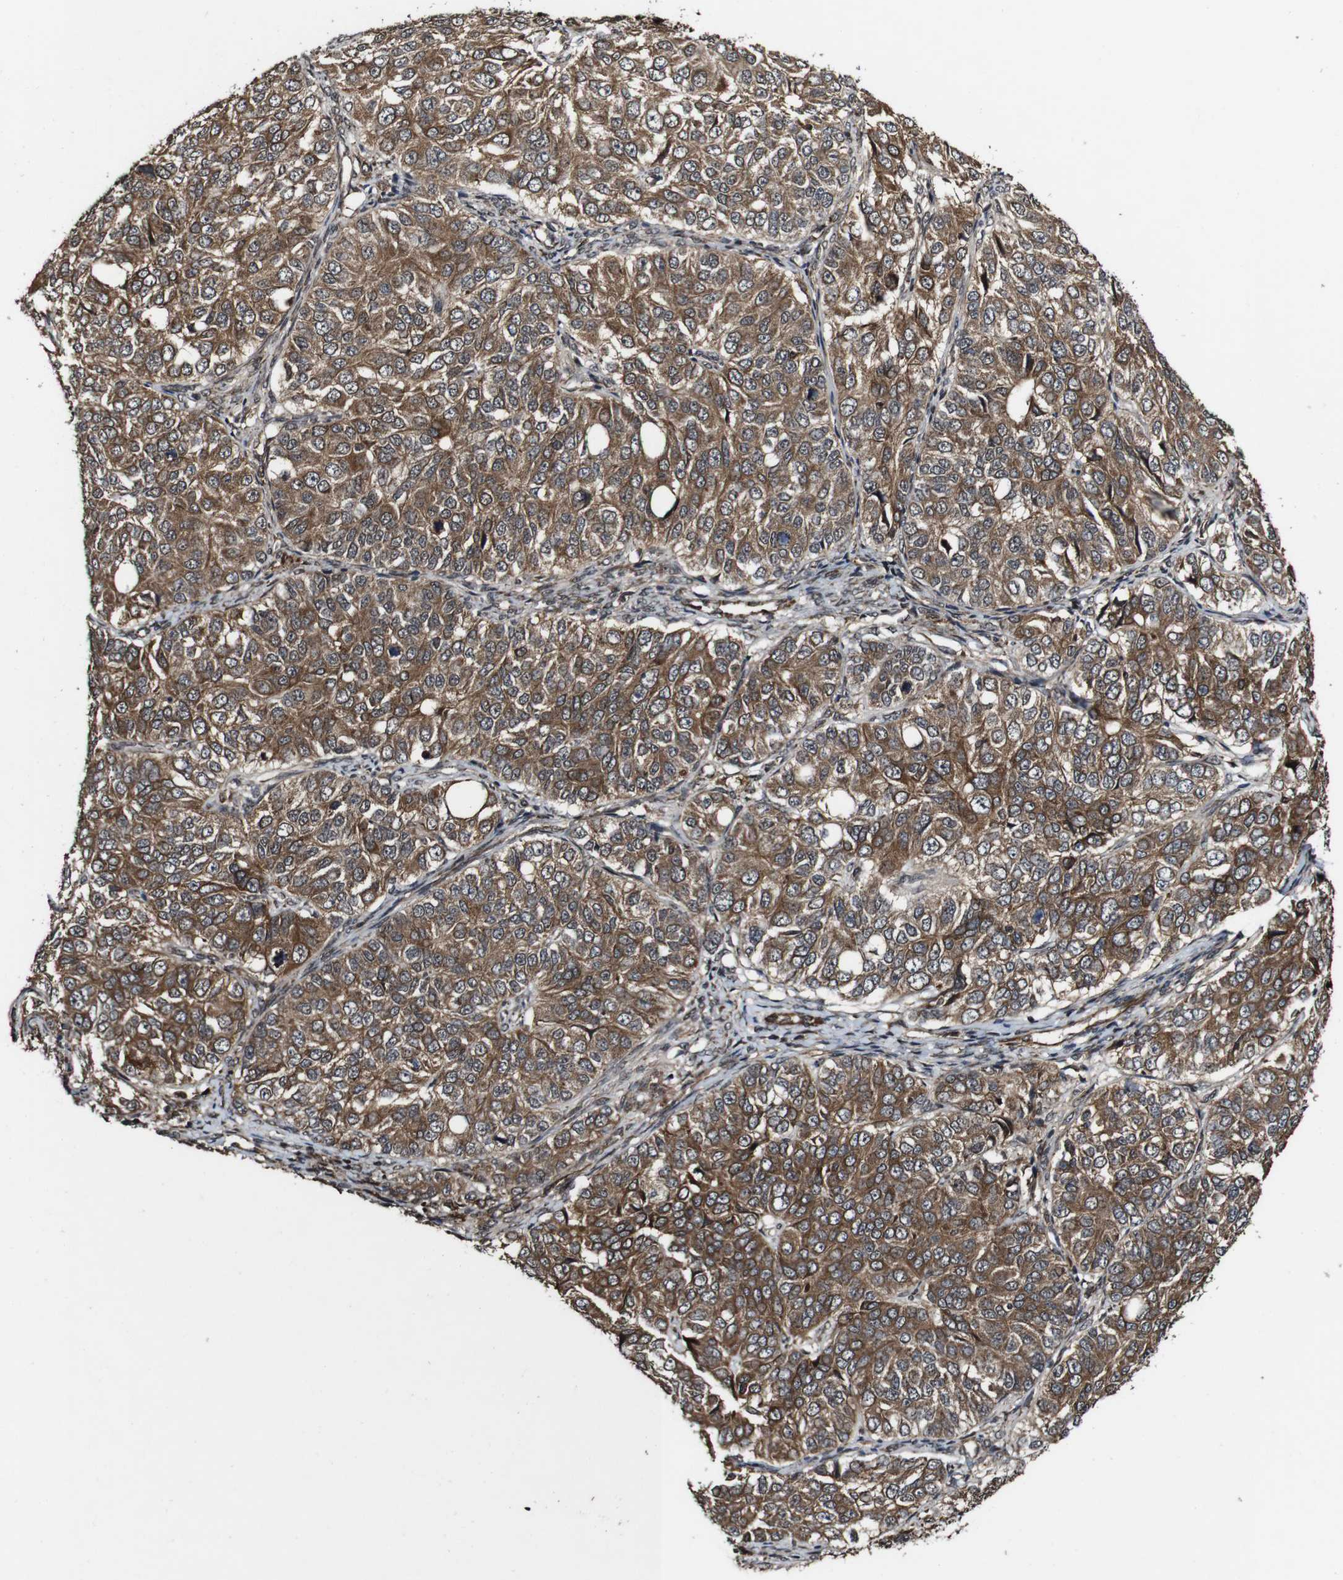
{"staining": {"intensity": "moderate", "quantity": ">75%", "location": "cytoplasmic/membranous"}, "tissue": "ovarian cancer", "cell_type": "Tumor cells", "image_type": "cancer", "snomed": [{"axis": "morphology", "description": "Carcinoma, endometroid"}, {"axis": "topography", "description": "Ovary"}], "caption": "Human endometroid carcinoma (ovarian) stained for a protein (brown) displays moderate cytoplasmic/membranous positive positivity in approximately >75% of tumor cells.", "gene": "BTN3A3", "patient": {"sex": "female", "age": 51}}